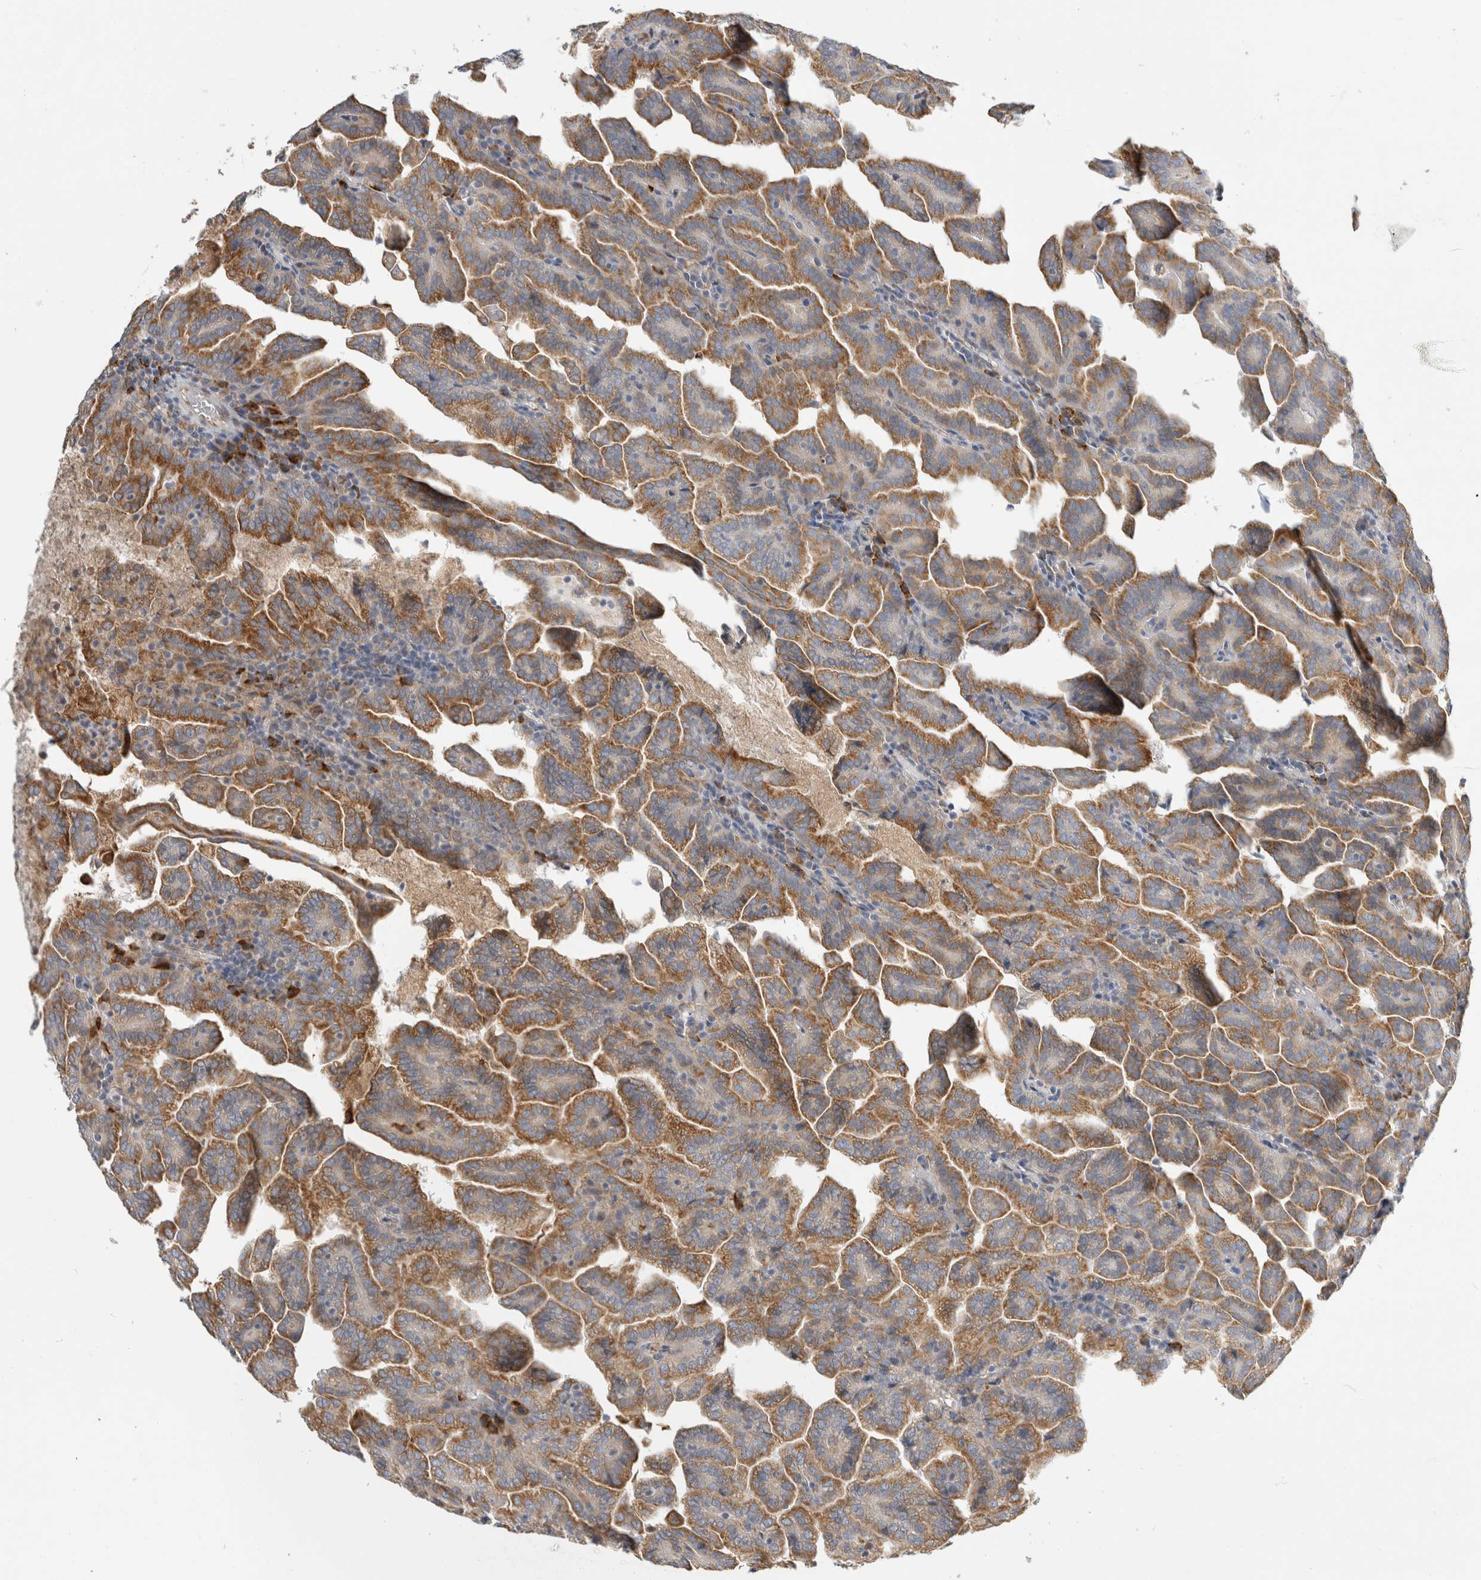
{"staining": {"intensity": "moderate", "quantity": ">75%", "location": "cytoplasmic/membranous"}, "tissue": "renal cancer", "cell_type": "Tumor cells", "image_type": "cancer", "snomed": [{"axis": "morphology", "description": "Adenocarcinoma, NOS"}, {"axis": "topography", "description": "Kidney"}], "caption": "A histopathology image of renal cancer stained for a protein displays moderate cytoplasmic/membranous brown staining in tumor cells.", "gene": "RPN2", "patient": {"sex": "male", "age": 61}}